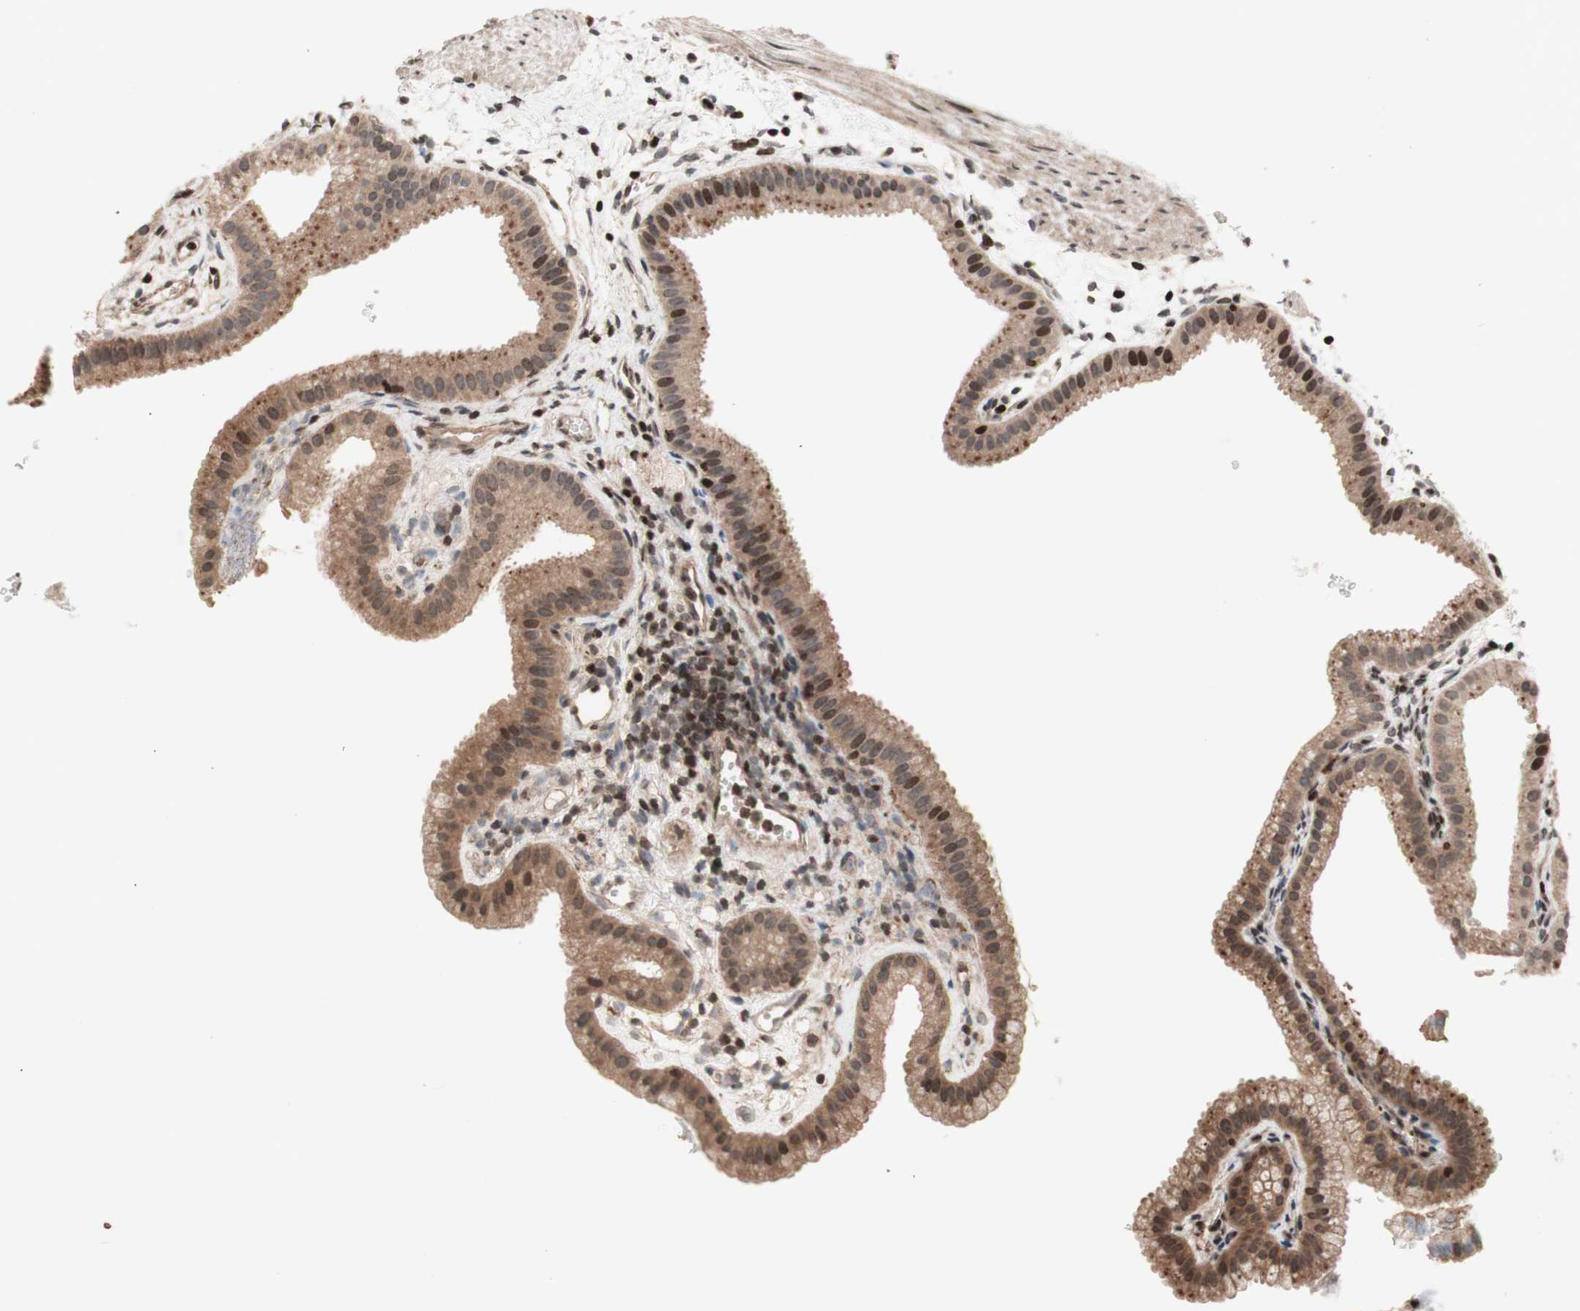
{"staining": {"intensity": "moderate", "quantity": ">75%", "location": "cytoplasmic/membranous,nuclear"}, "tissue": "gallbladder", "cell_type": "Glandular cells", "image_type": "normal", "snomed": [{"axis": "morphology", "description": "Normal tissue, NOS"}, {"axis": "topography", "description": "Gallbladder"}], "caption": "Protein analysis of benign gallbladder exhibits moderate cytoplasmic/membranous,nuclear staining in about >75% of glandular cells.", "gene": "POLA1", "patient": {"sex": "female", "age": 64}}